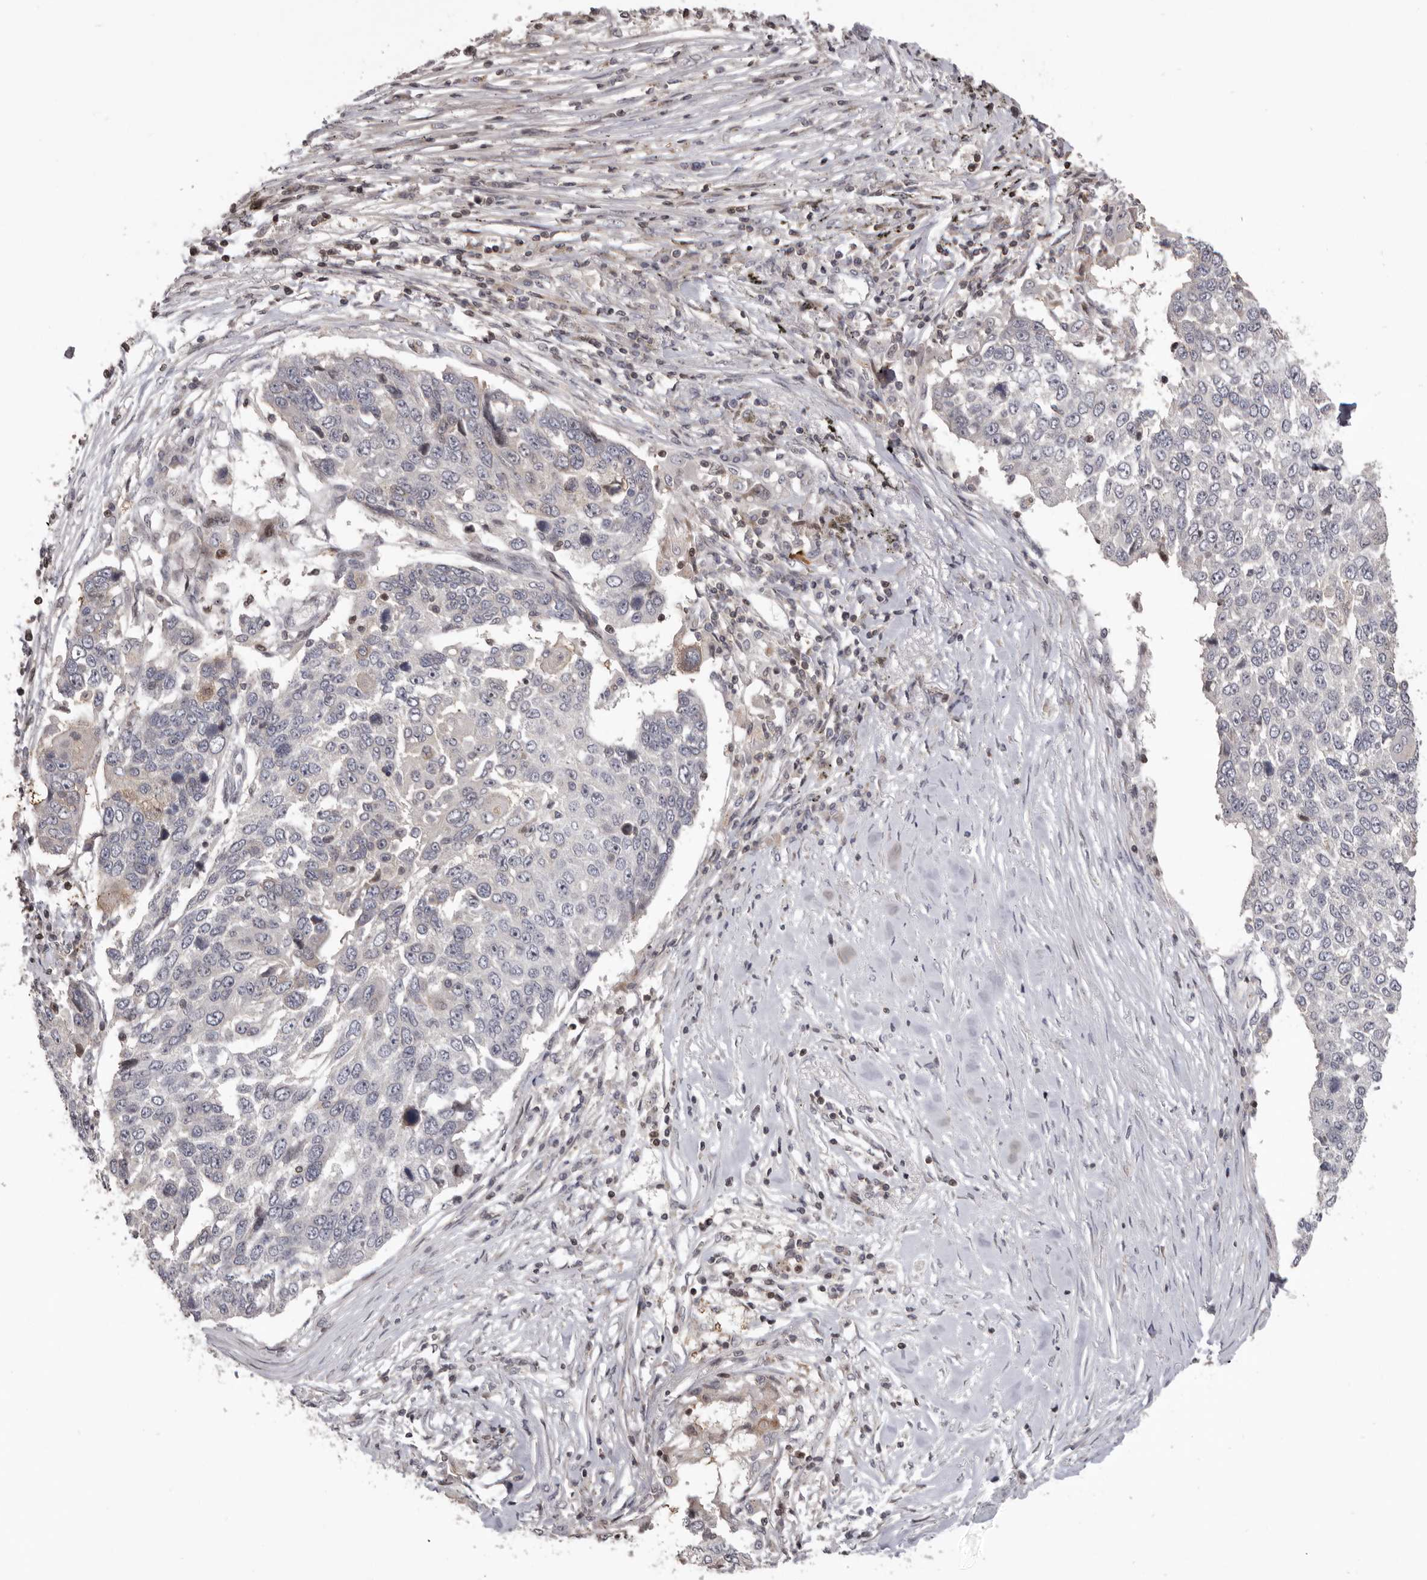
{"staining": {"intensity": "negative", "quantity": "none", "location": "none"}, "tissue": "lung cancer", "cell_type": "Tumor cells", "image_type": "cancer", "snomed": [{"axis": "morphology", "description": "Squamous cell carcinoma, NOS"}, {"axis": "topography", "description": "Lung"}], "caption": "Squamous cell carcinoma (lung) was stained to show a protein in brown. There is no significant expression in tumor cells.", "gene": "AZIN1", "patient": {"sex": "male", "age": 66}}